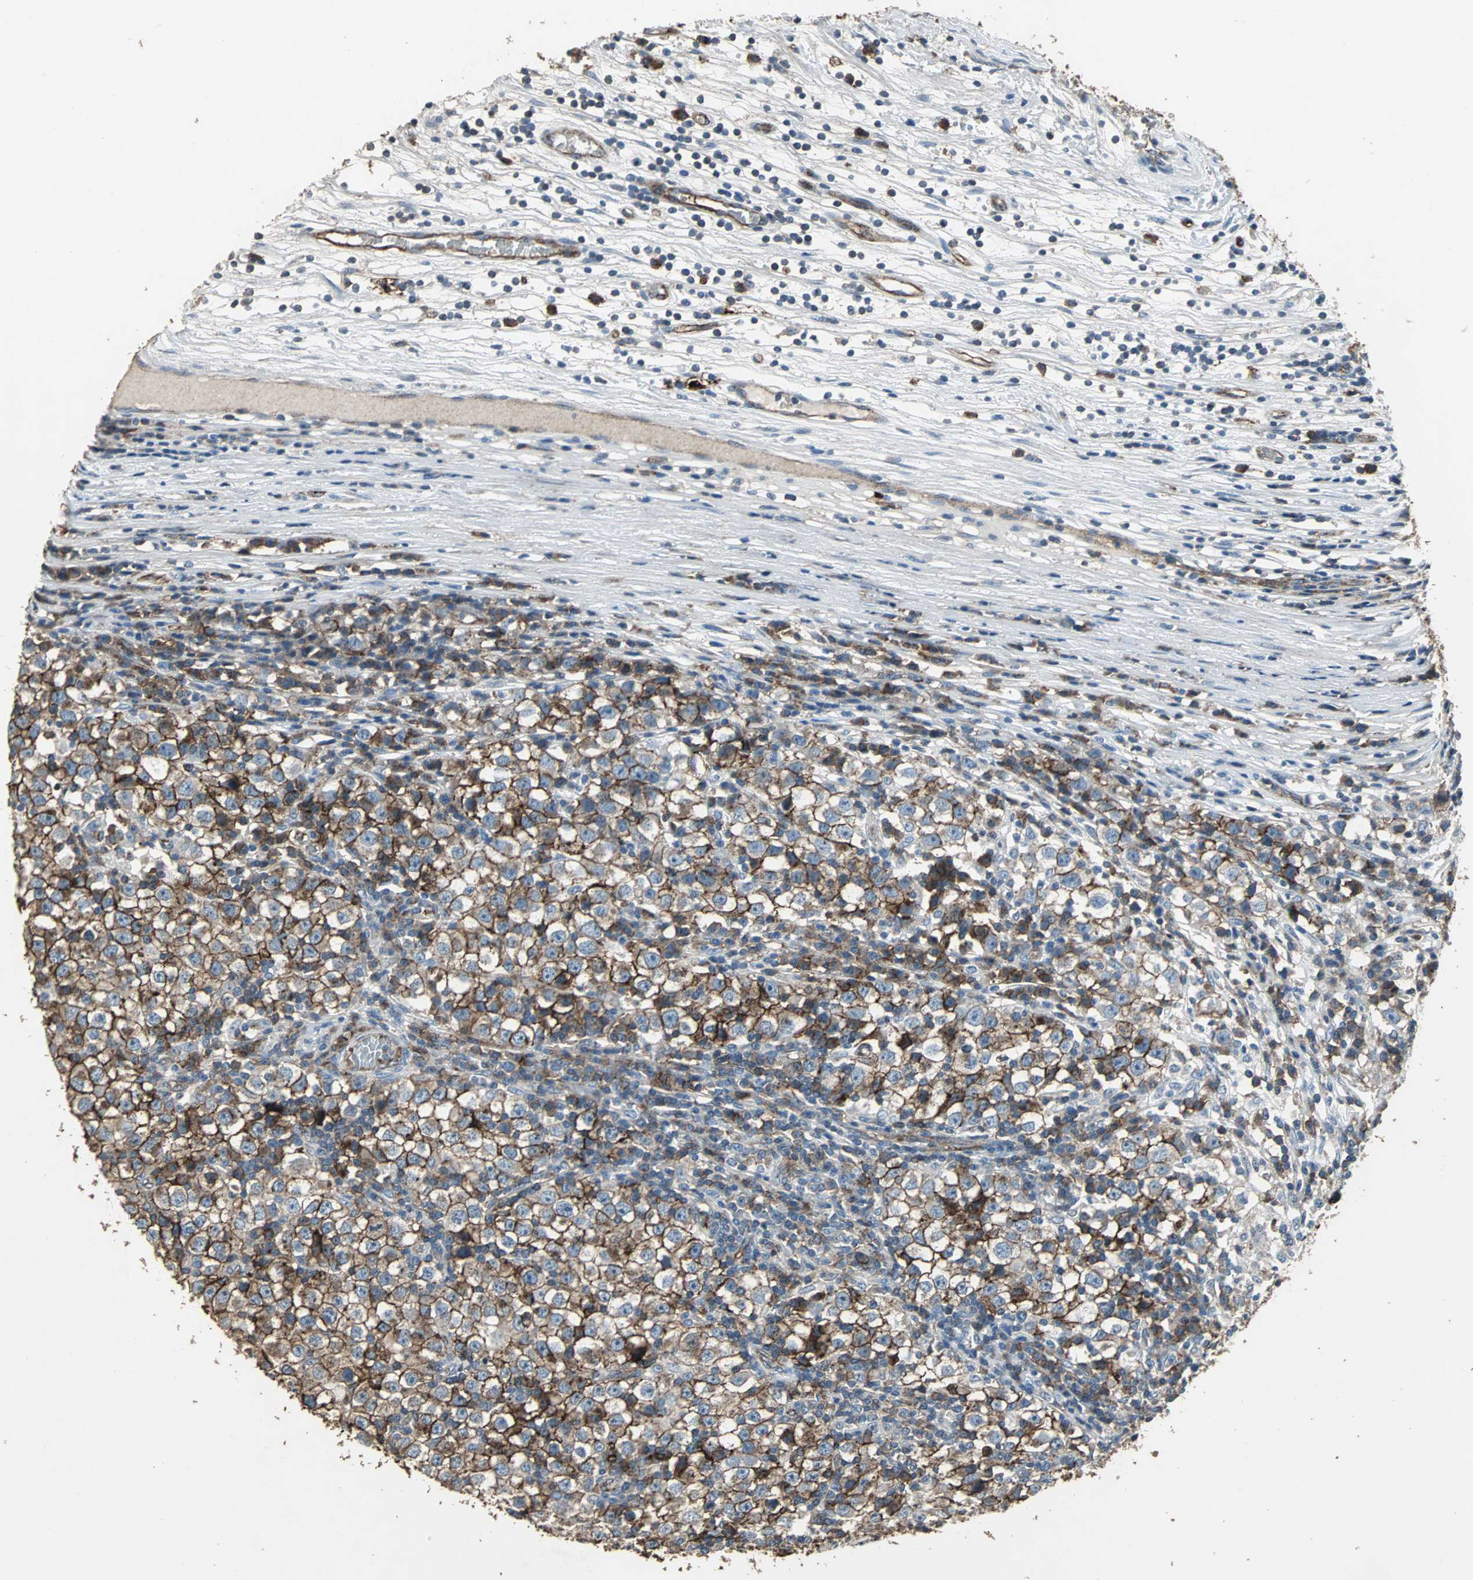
{"staining": {"intensity": "moderate", "quantity": ">75%", "location": "cytoplasmic/membranous"}, "tissue": "testis cancer", "cell_type": "Tumor cells", "image_type": "cancer", "snomed": [{"axis": "morphology", "description": "Seminoma, NOS"}, {"axis": "topography", "description": "Testis"}], "caption": "Immunohistochemistry (IHC) of human testis cancer (seminoma) reveals medium levels of moderate cytoplasmic/membranous positivity in approximately >75% of tumor cells. Nuclei are stained in blue.", "gene": "F11R", "patient": {"sex": "male", "age": 65}}